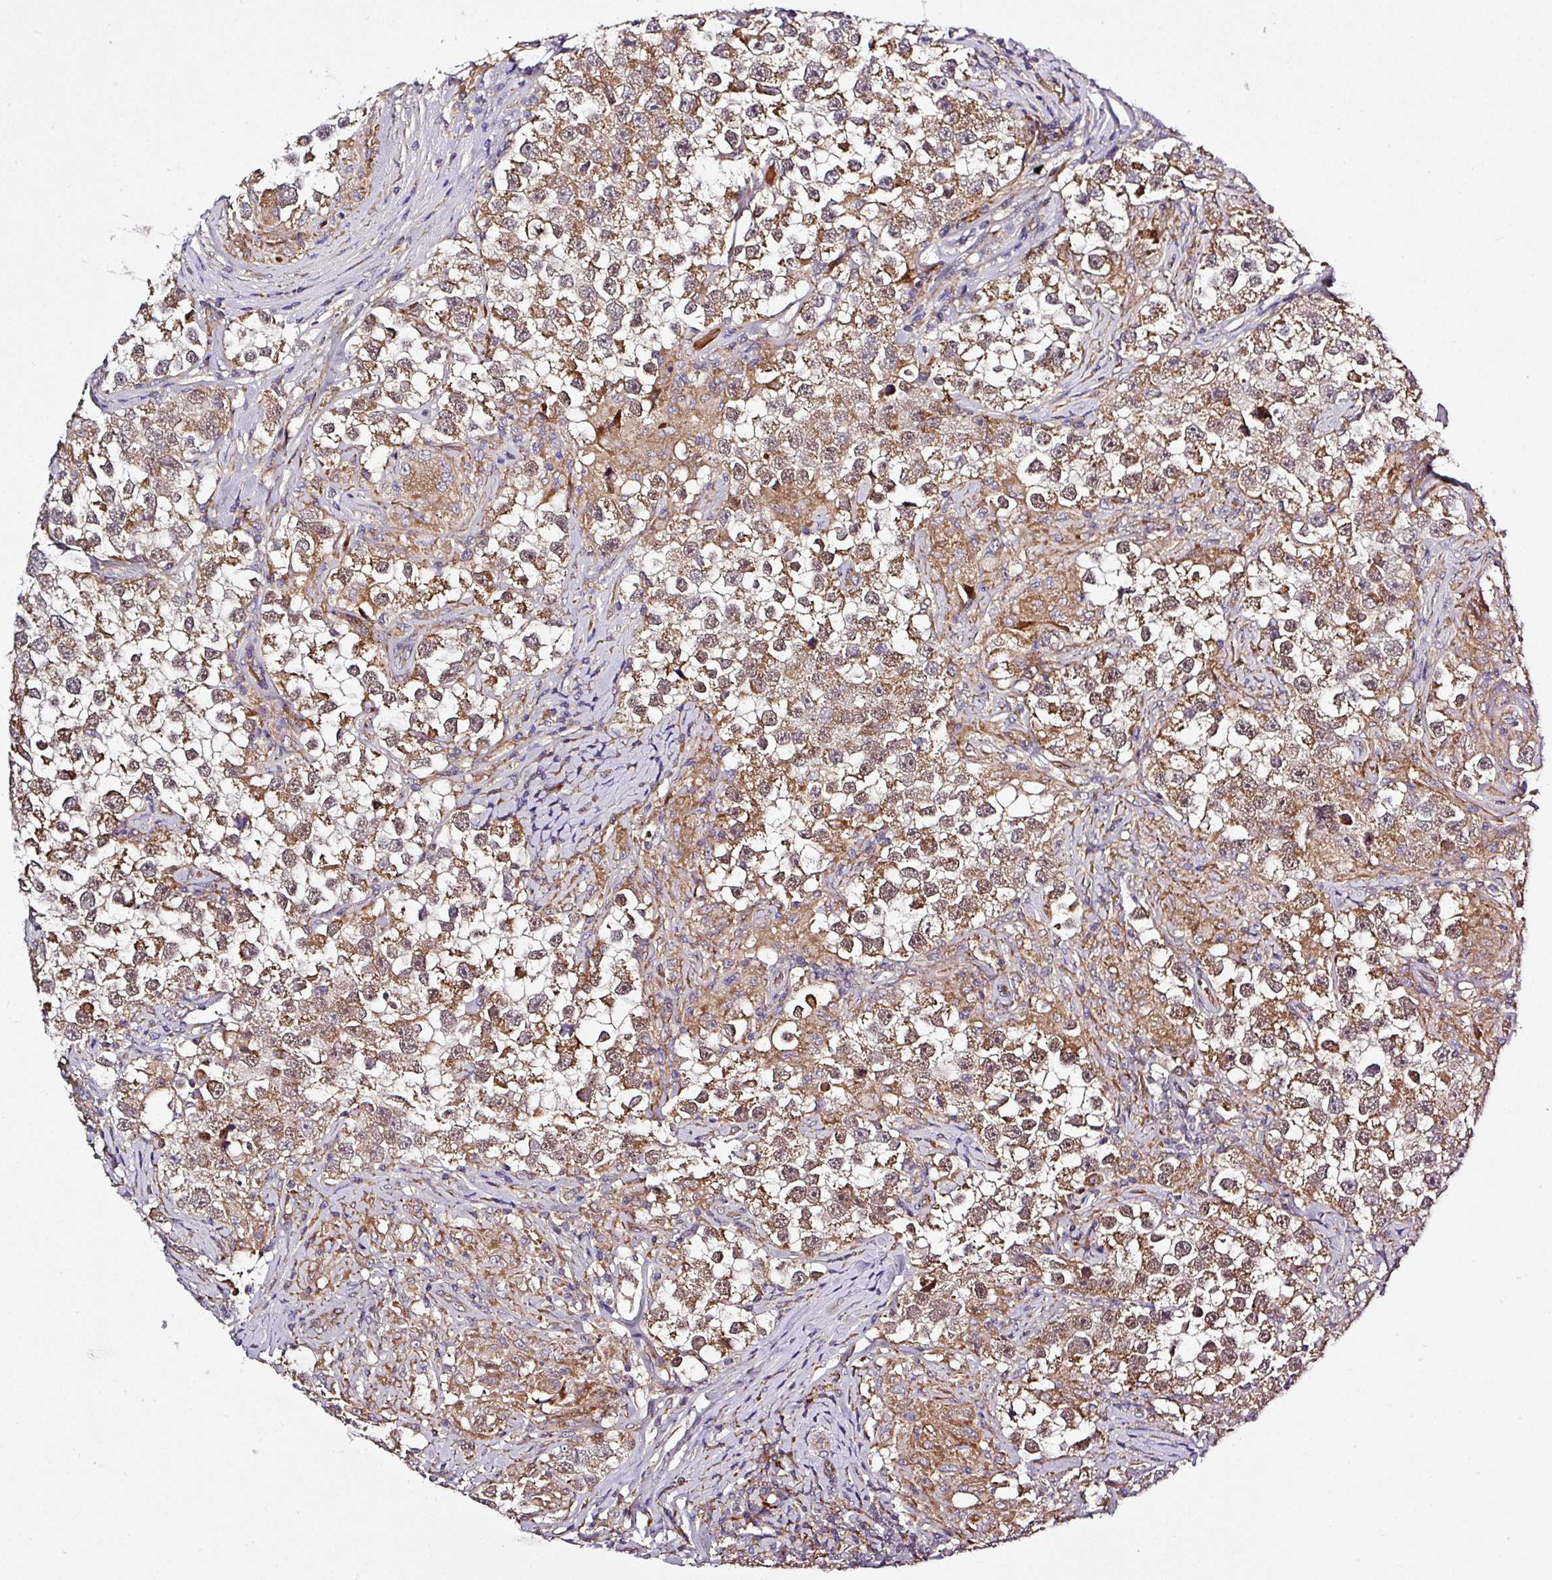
{"staining": {"intensity": "moderate", "quantity": ">75%", "location": "cytoplasmic/membranous"}, "tissue": "testis cancer", "cell_type": "Tumor cells", "image_type": "cancer", "snomed": [{"axis": "morphology", "description": "Seminoma, NOS"}, {"axis": "topography", "description": "Testis"}], "caption": "Tumor cells reveal medium levels of moderate cytoplasmic/membranous expression in approximately >75% of cells in seminoma (testis). (Brightfield microscopy of DAB IHC at high magnification).", "gene": "ZNF513", "patient": {"sex": "male", "age": 46}}